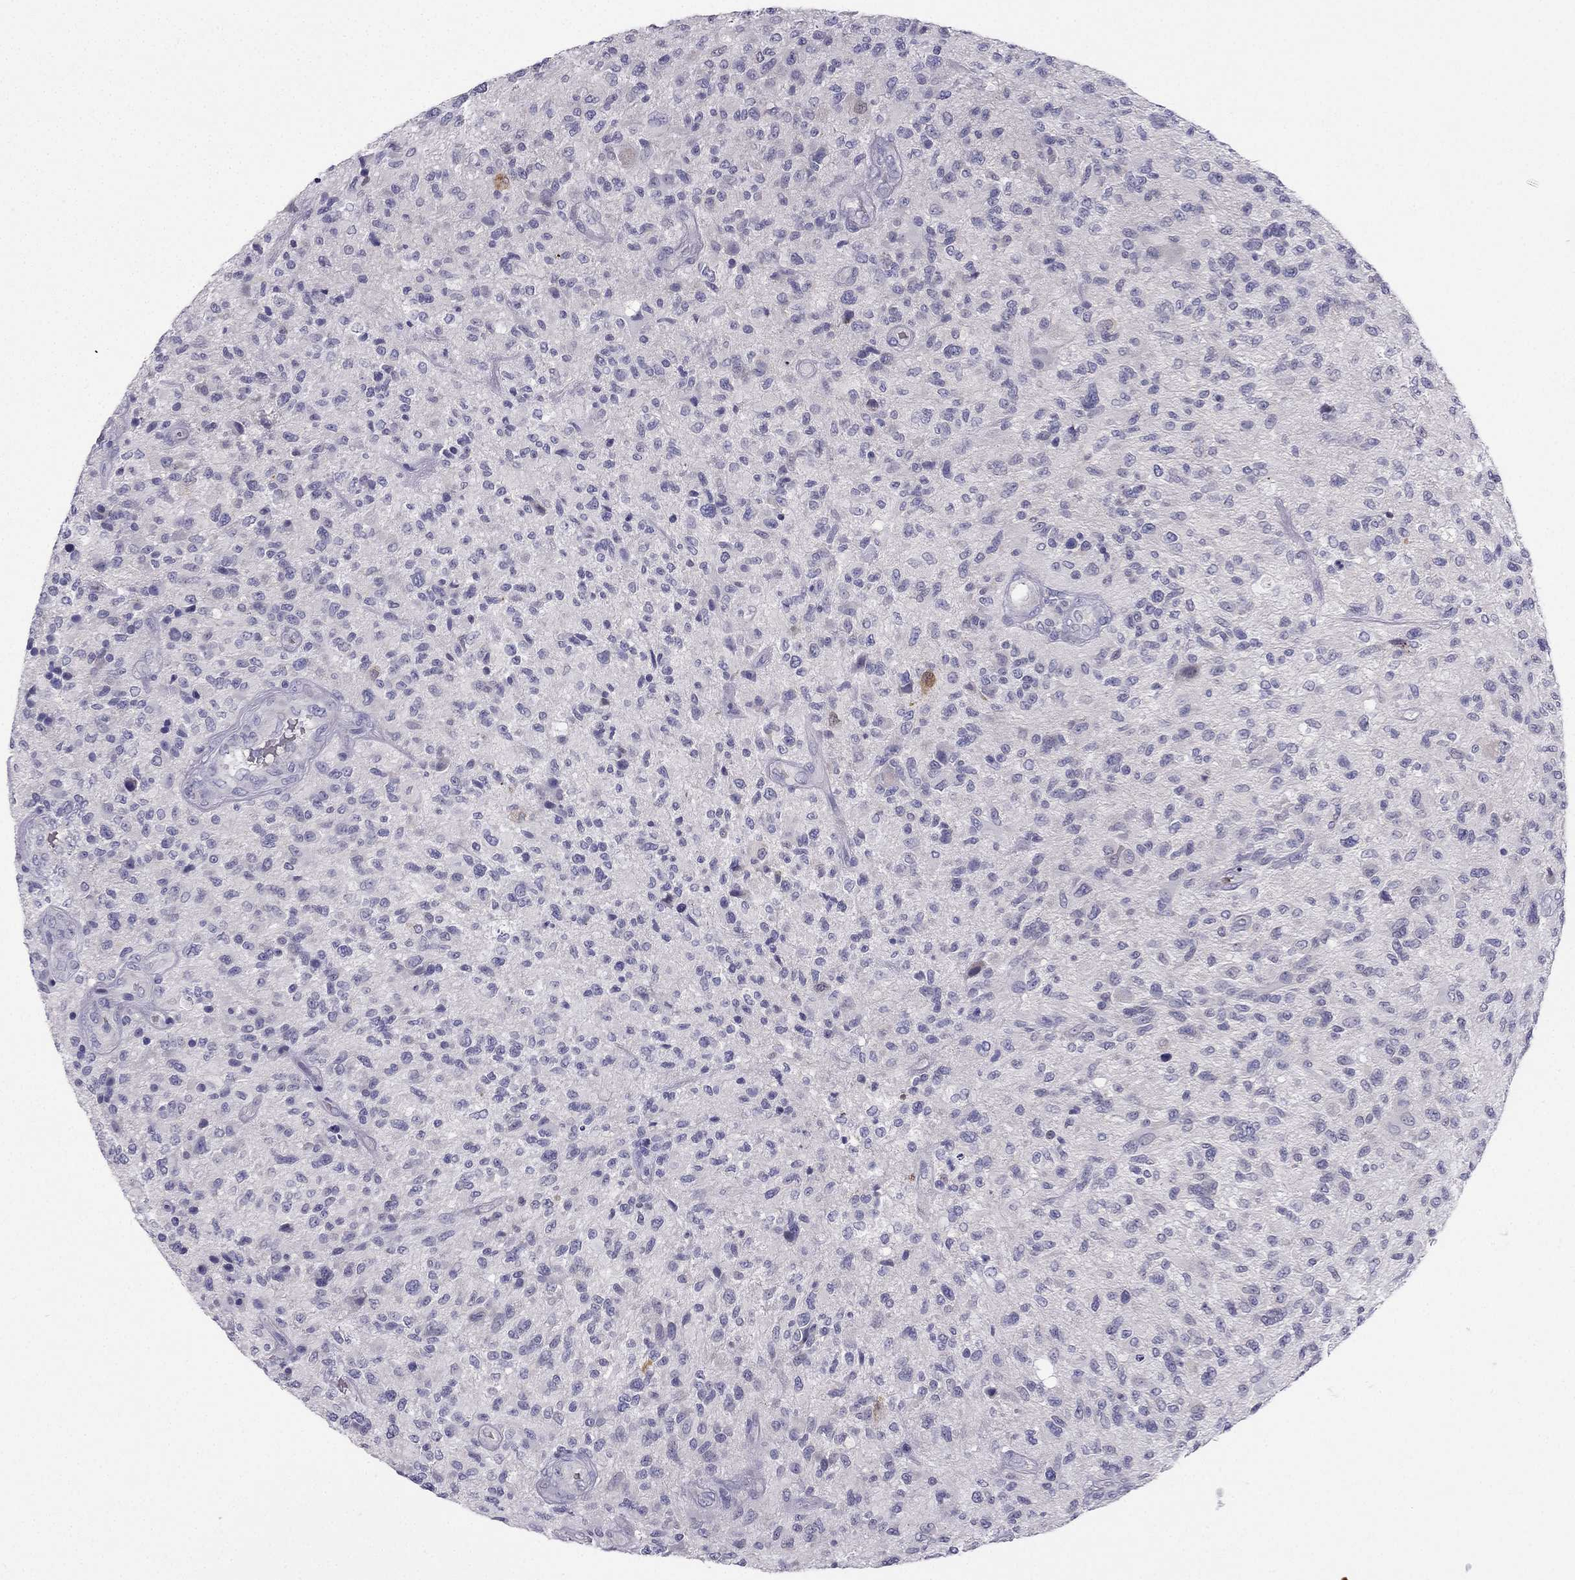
{"staining": {"intensity": "negative", "quantity": "none", "location": "none"}, "tissue": "glioma", "cell_type": "Tumor cells", "image_type": "cancer", "snomed": [{"axis": "morphology", "description": "Glioma, malignant, High grade"}, {"axis": "topography", "description": "Brain"}], "caption": "Immunohistochemistry (IHC) of human malignant high-grade glioma shows no staining in tumor cells.", "gene": "RSPH14", "patient": {"sex": "male", "age": 47}}